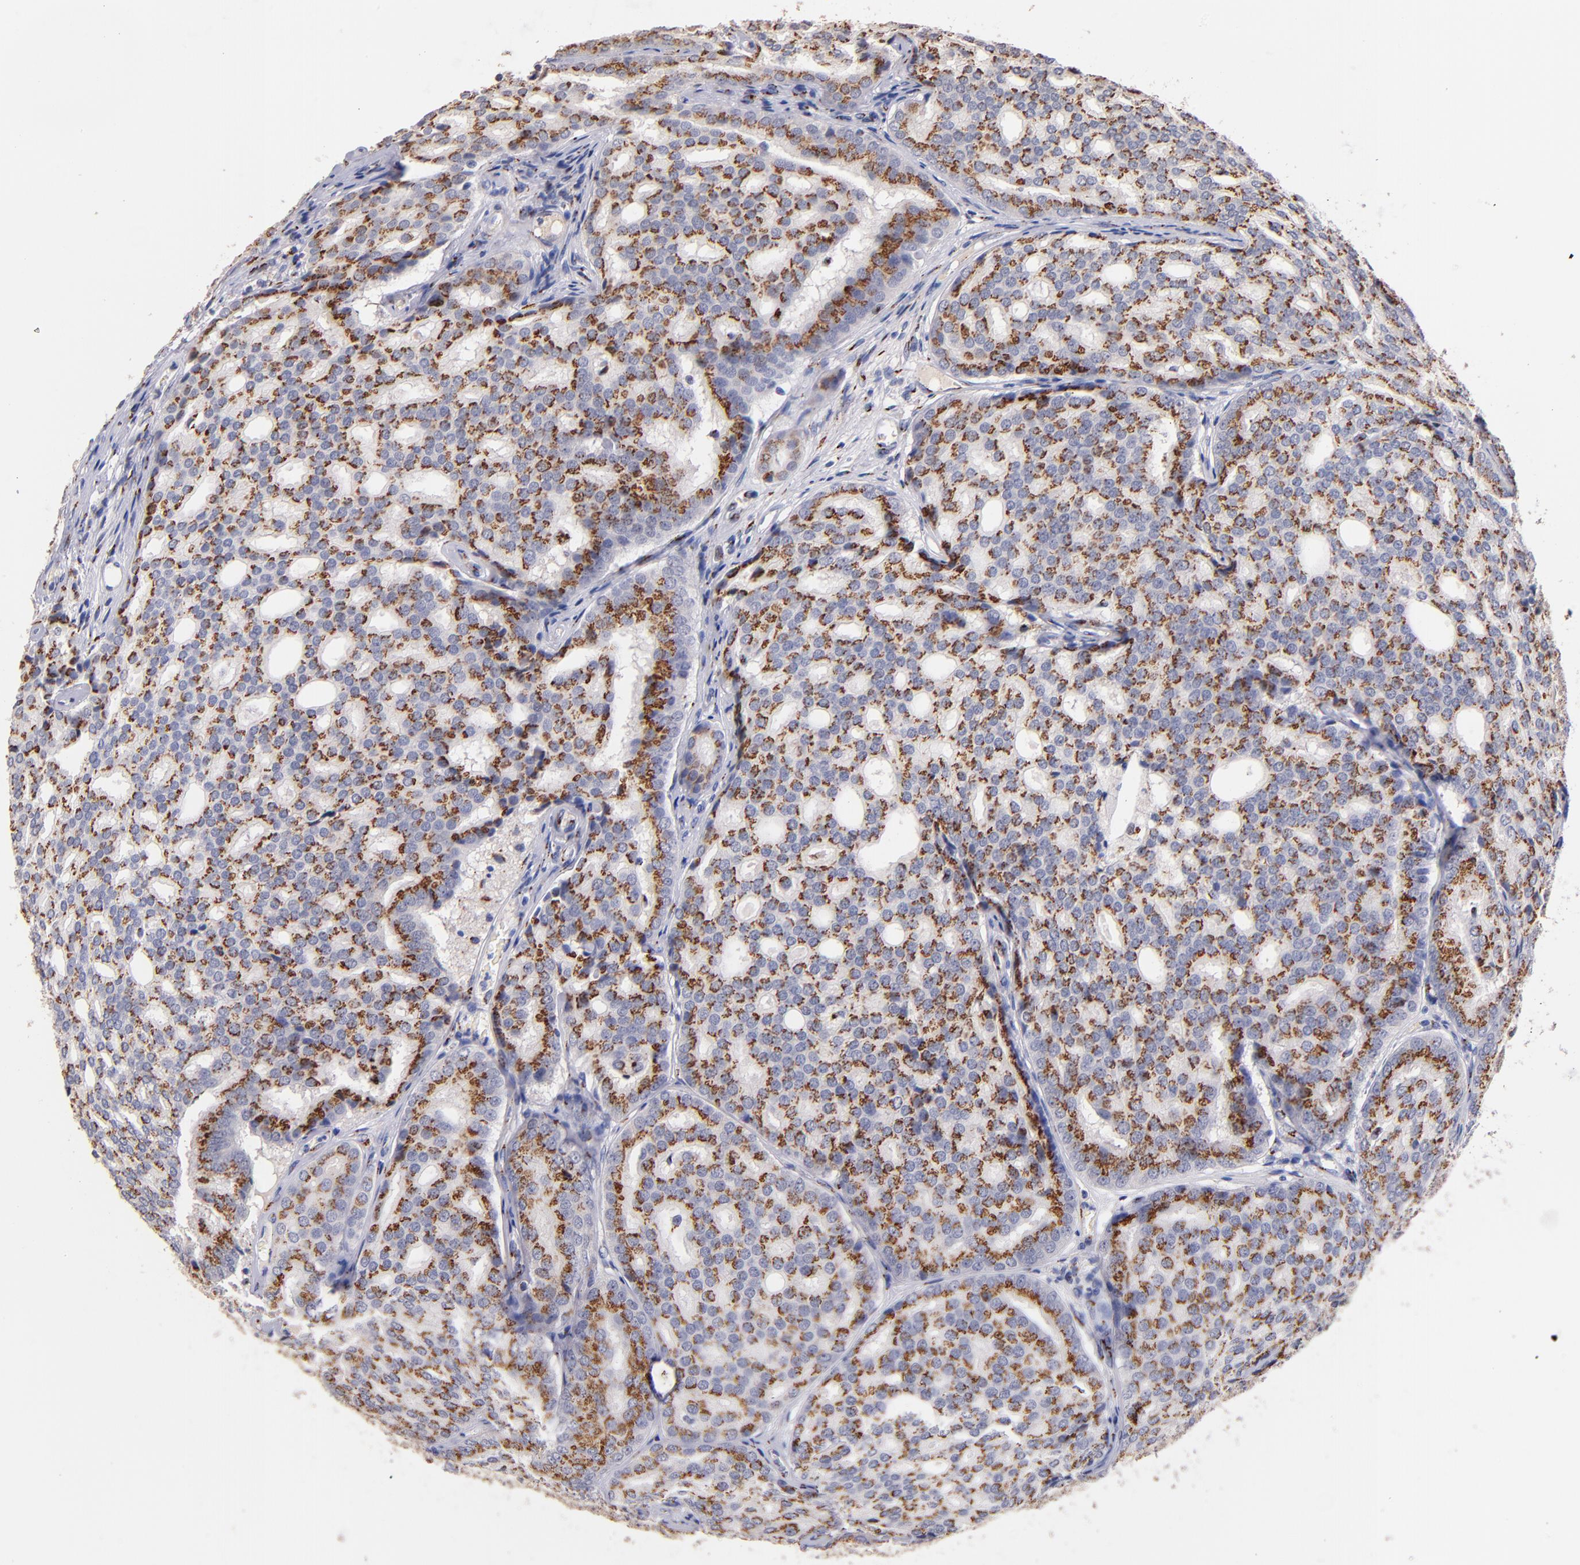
{"staining": {"intensity": "moderate", "quantity": ">75%", "location": "cytoplasmic/membranous"}, "tissue": "prostate cancer", "cell_type": "Tumor cells", "image_type": "cancer", "snomed": [{"axis": "morphology", "description": "Adenocarcinoma, High grade"}, {"axis": "topography", "description": "Prostate"}], "caption": "Prostate high-grade adenocarcinoma stained with DAB IHC displays medium levels of moderate cytoplasmic/membranous positivity in approximately >75% of tumor cells. The protein is stained brown, and the nuclei are stained in blue (DAB IHC with brightfield microscopy, high magnification).", "gene": "GOLIM4", "patient": {"sex": "male", "age": 64}}